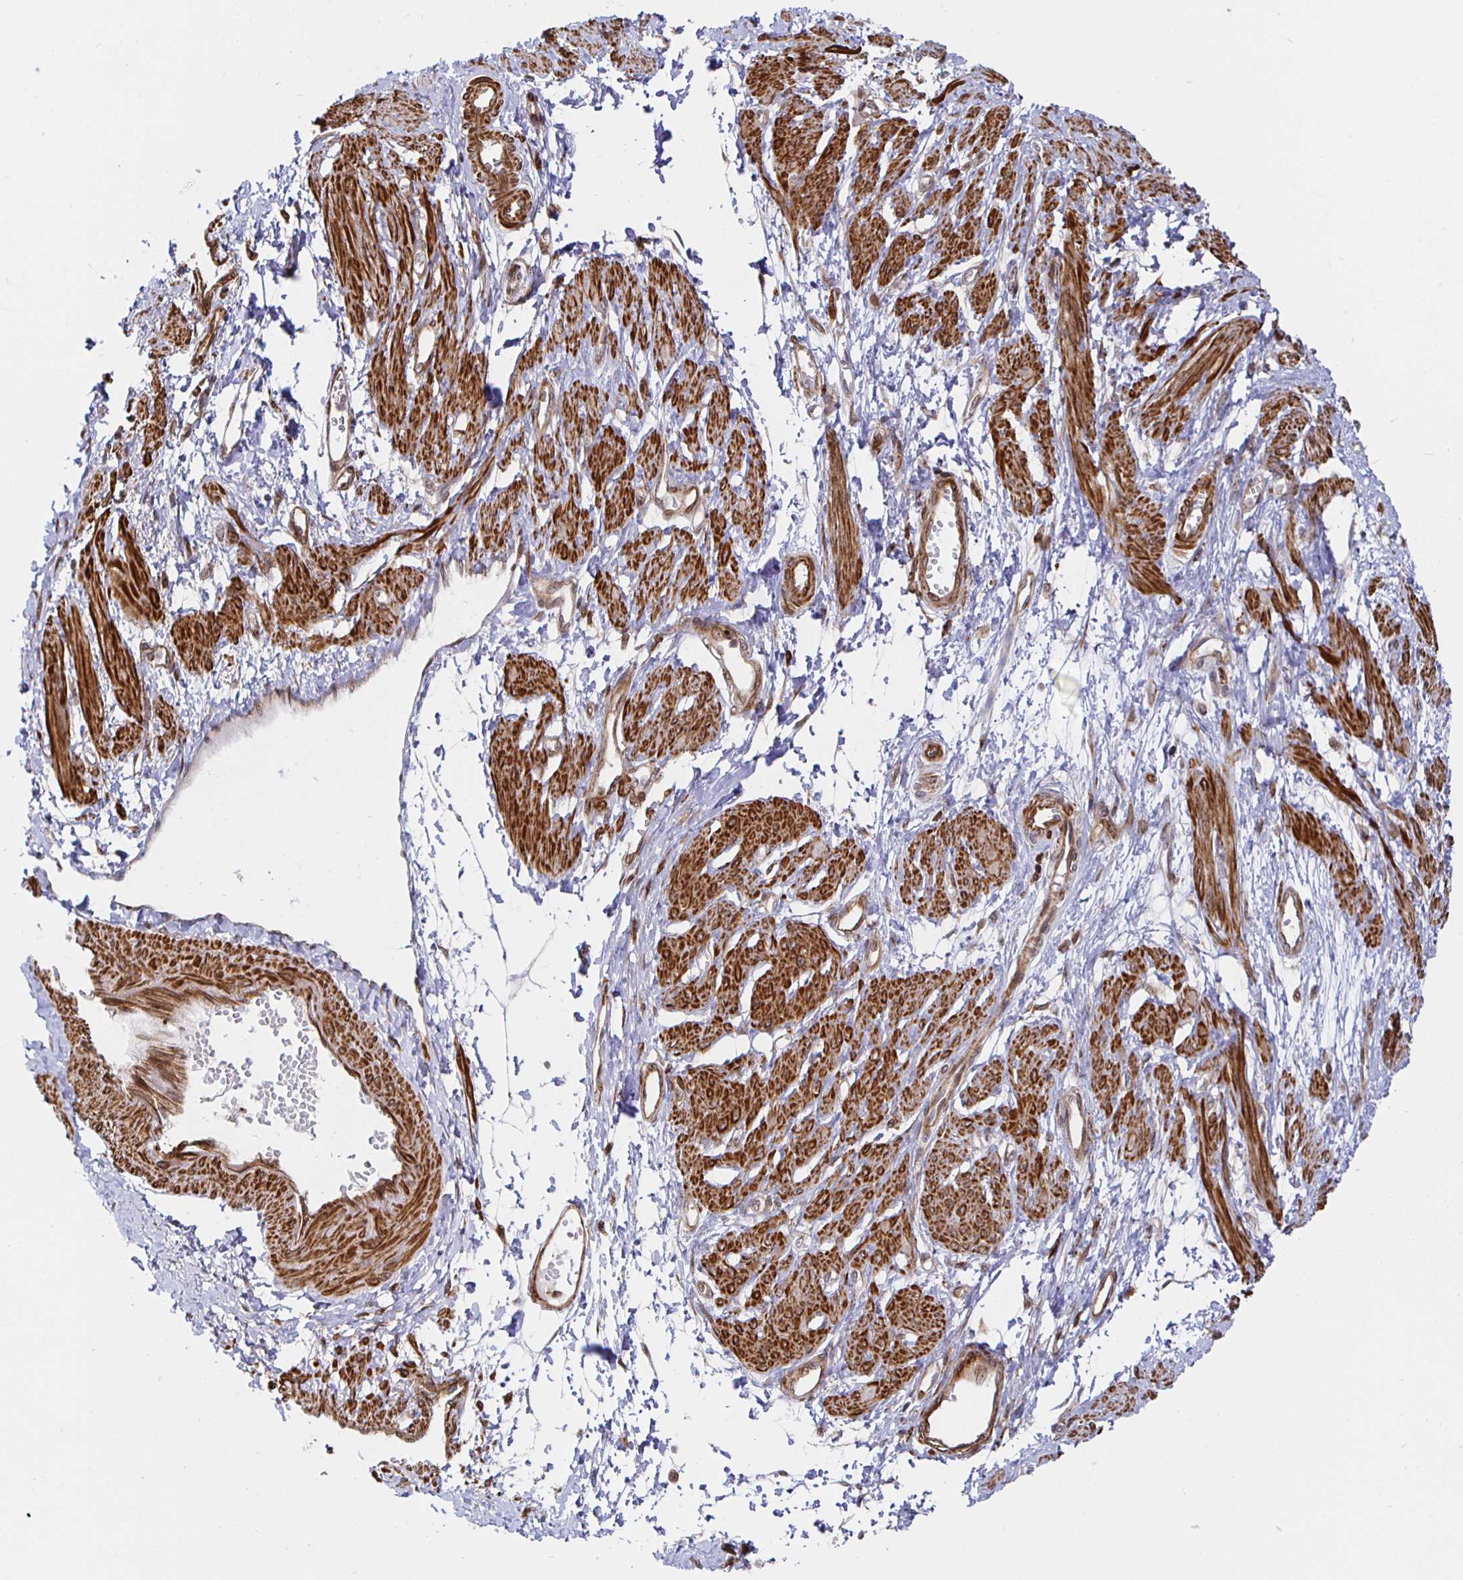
{"staining": {"intensity": "strong", "quantity": ">75%", "location": "cytoplasmic/membranous"}, "tissue": "smooth muscle", "cell_type": "Smooth muscle cells", "image_type": "normal", "snomed": [{"axis": "morphology", "description": "Normal tissue, NOS"}, {"axis": "topography", "description": "Smooth muscle"}, {"axis": "topography", "description": "Uterus"}], "caption": "This is an image of immunohistochemistry staining of normal smooth muscle, which shows strong staining in the cytoplasmic/membranous of smooth muscle cells.", "gene": "STRAP", "patient": {"sex": "female", "age": 39}}